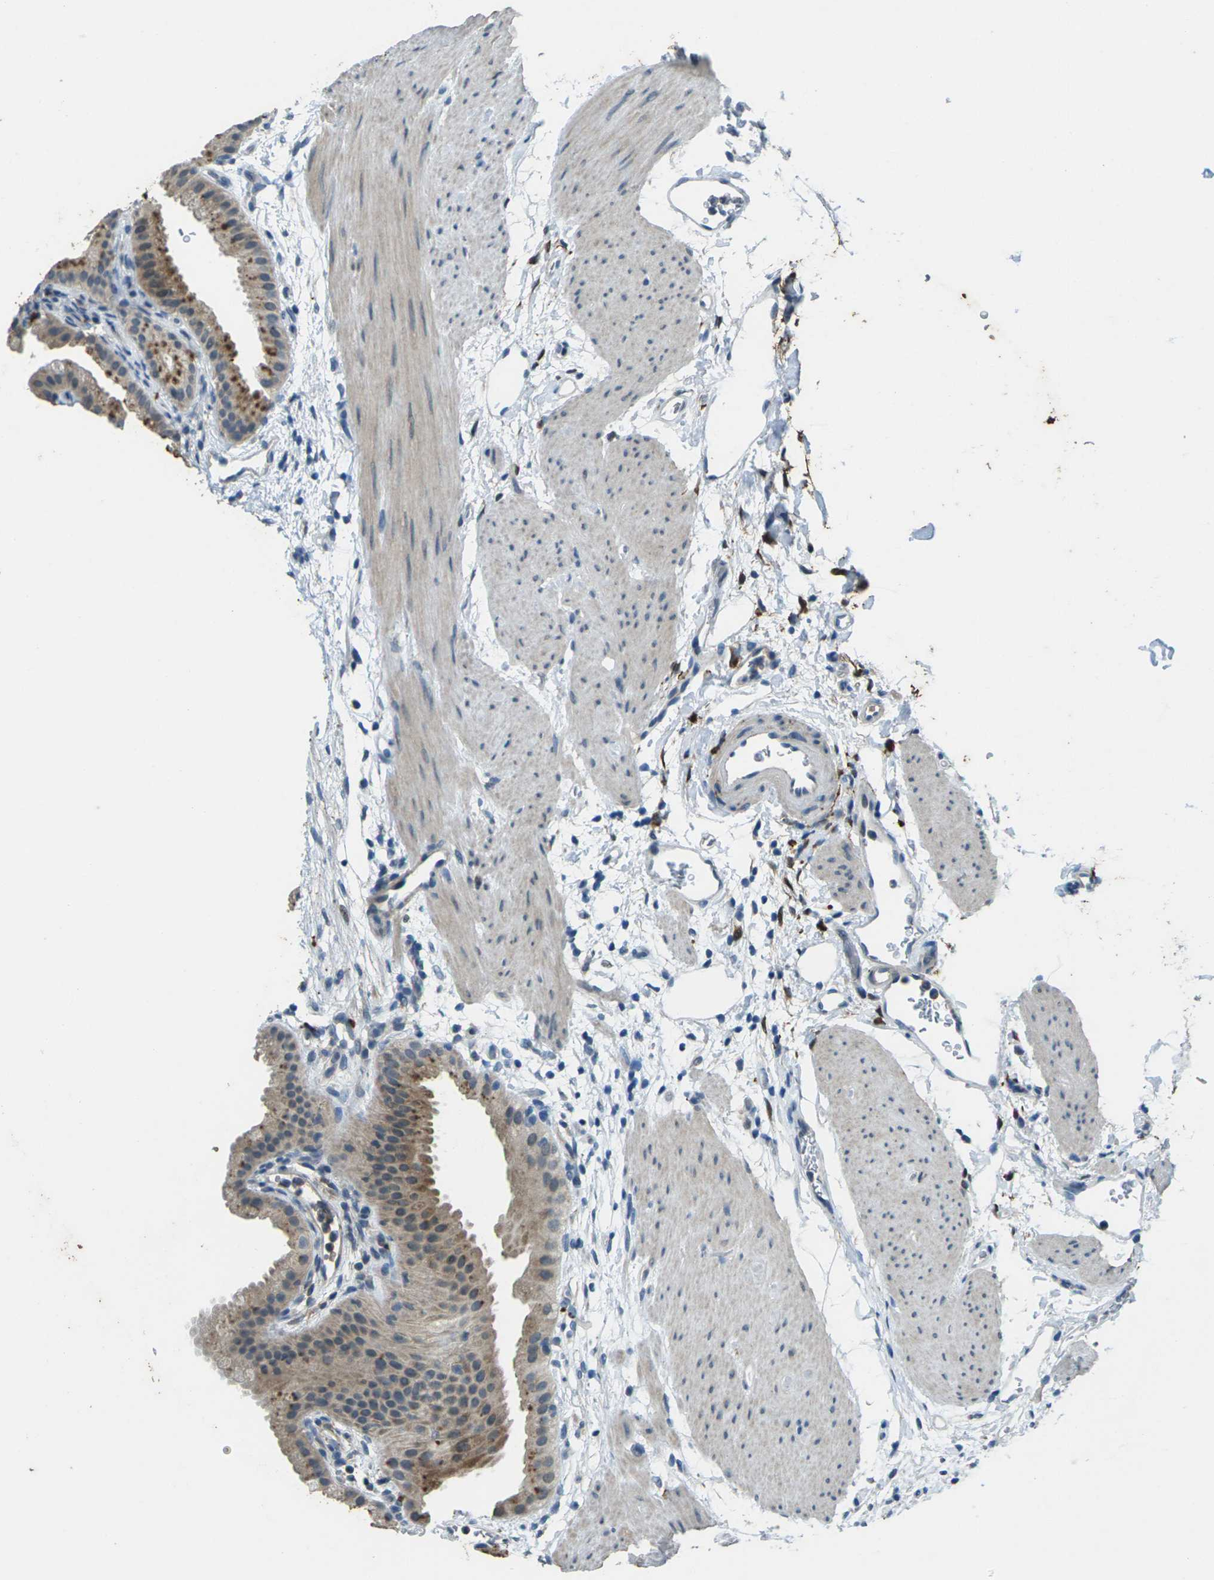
{"staining": {"intensity": "moderate", "quantity": "25%-75%", "location": "cytoplasmic/membranous"}, "tissue": "gallbladder", "cell_type": "Glandular cells", "image_type": "normal", "snomed": [{"axis": "morphology", "description": "Normal tissue, NOS"}, {"axis": "topography", "description": "Gallbladder"}], "caption": "DAB immunohistochemical staining of unremarkable human gallbladder reveals moderate cytoplasmic/membranous protein positivity in about 25%-75% of glandular cells.", "gene": "SIGLEC14", "patient": {"sex": "female", "age": 64}}